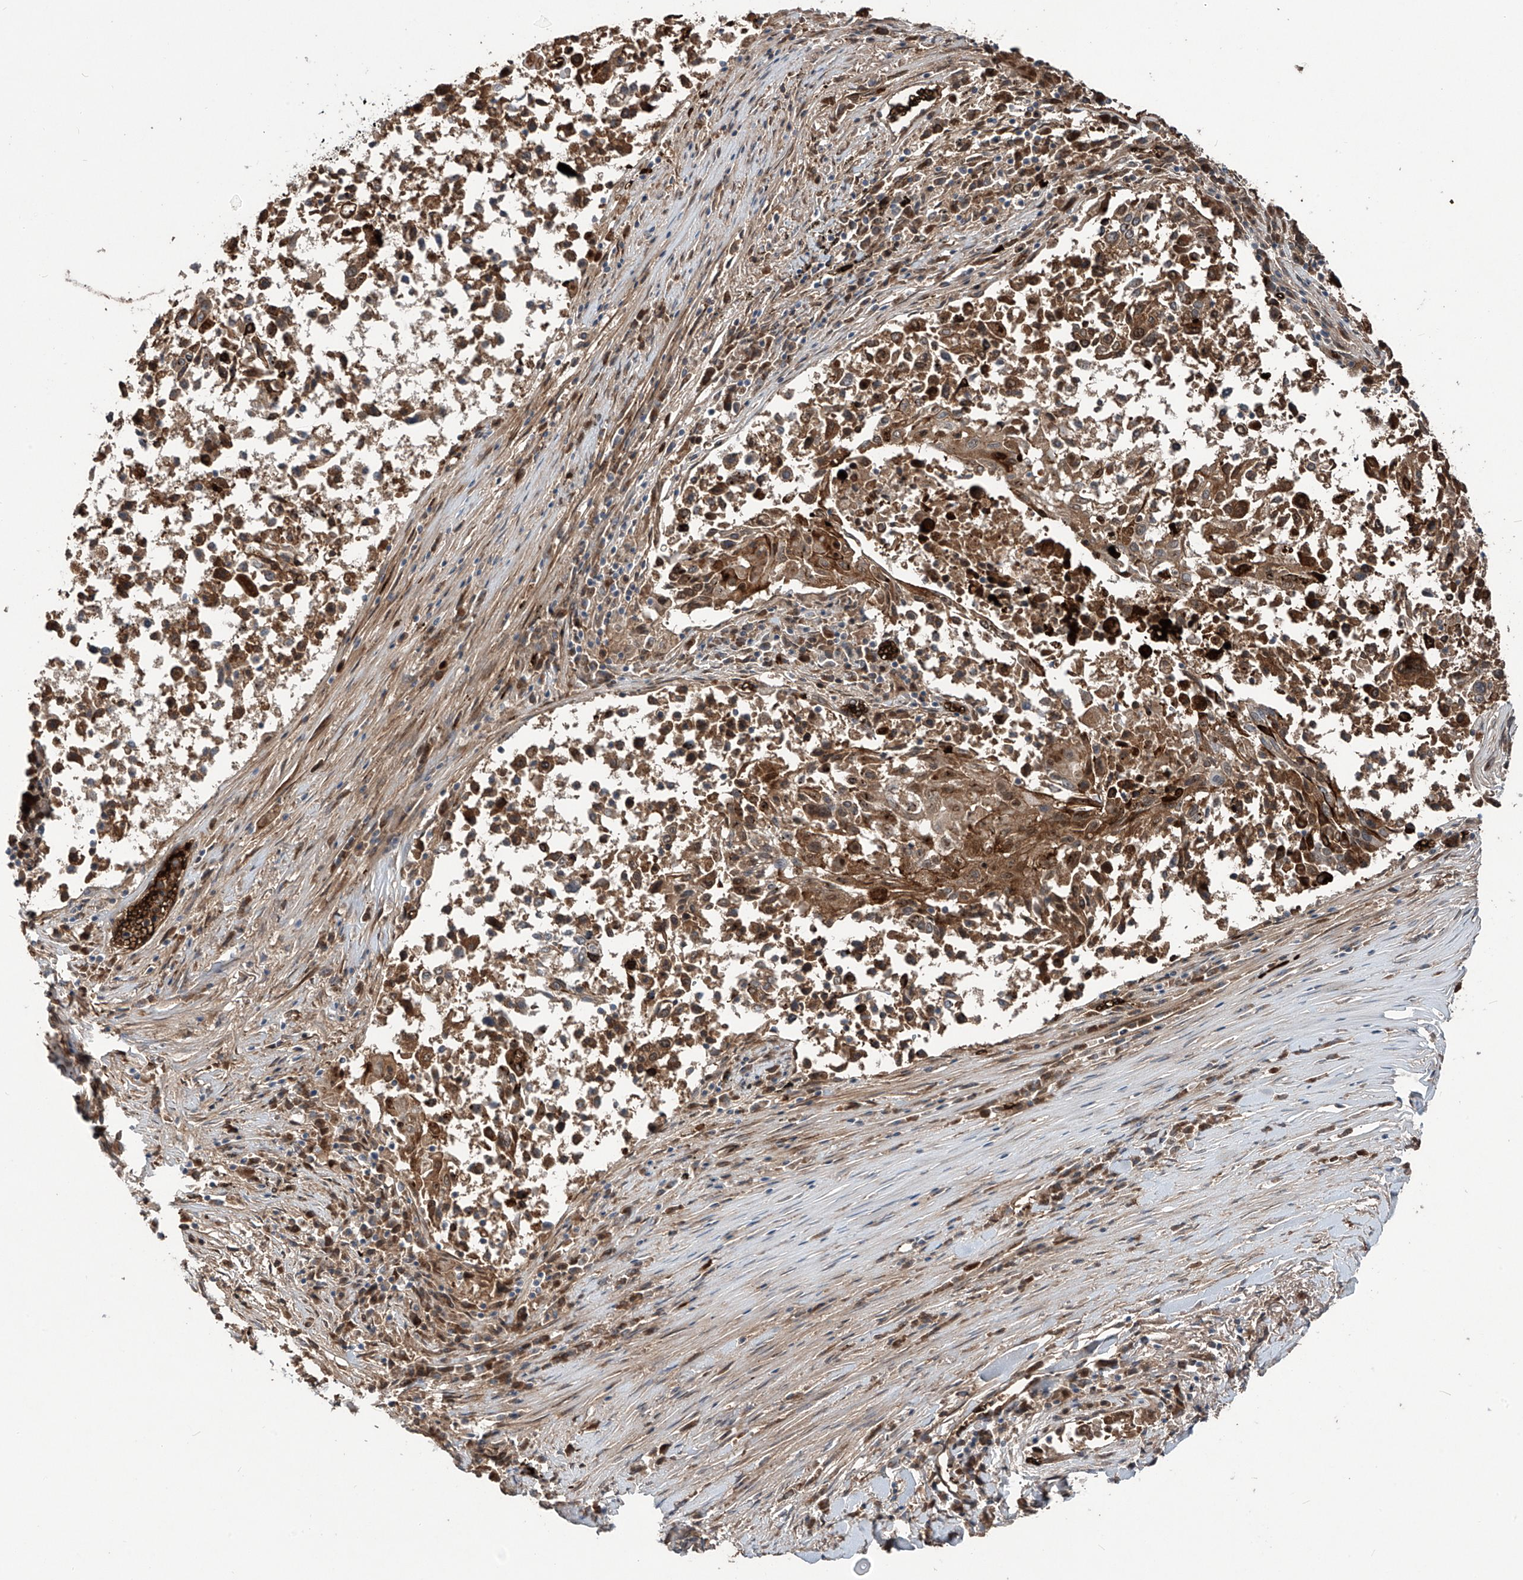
{"staining": {"intensity": "moderate", "quantity": ">75%", "location": "cytoplasmic/membranous"}, "tissue": "lung cancer", "cell_type": "Tumor cells", "image_type": "cancer", "snomed": [{"axis": "morphology", "description": "Squamous cell carcinoma, NOS"}, {"axis": "topography", "description": "Lung"}], "caption": "This micrograph displays immunohistochemistry staining of lung cancer (squamous cell carcinoma), with medium moderate cytoplasmic/membranous positivity in about >75% of tumor cells.", "gene": "ZDHHC9", "patient": {"sex": "male", "age": 65}}